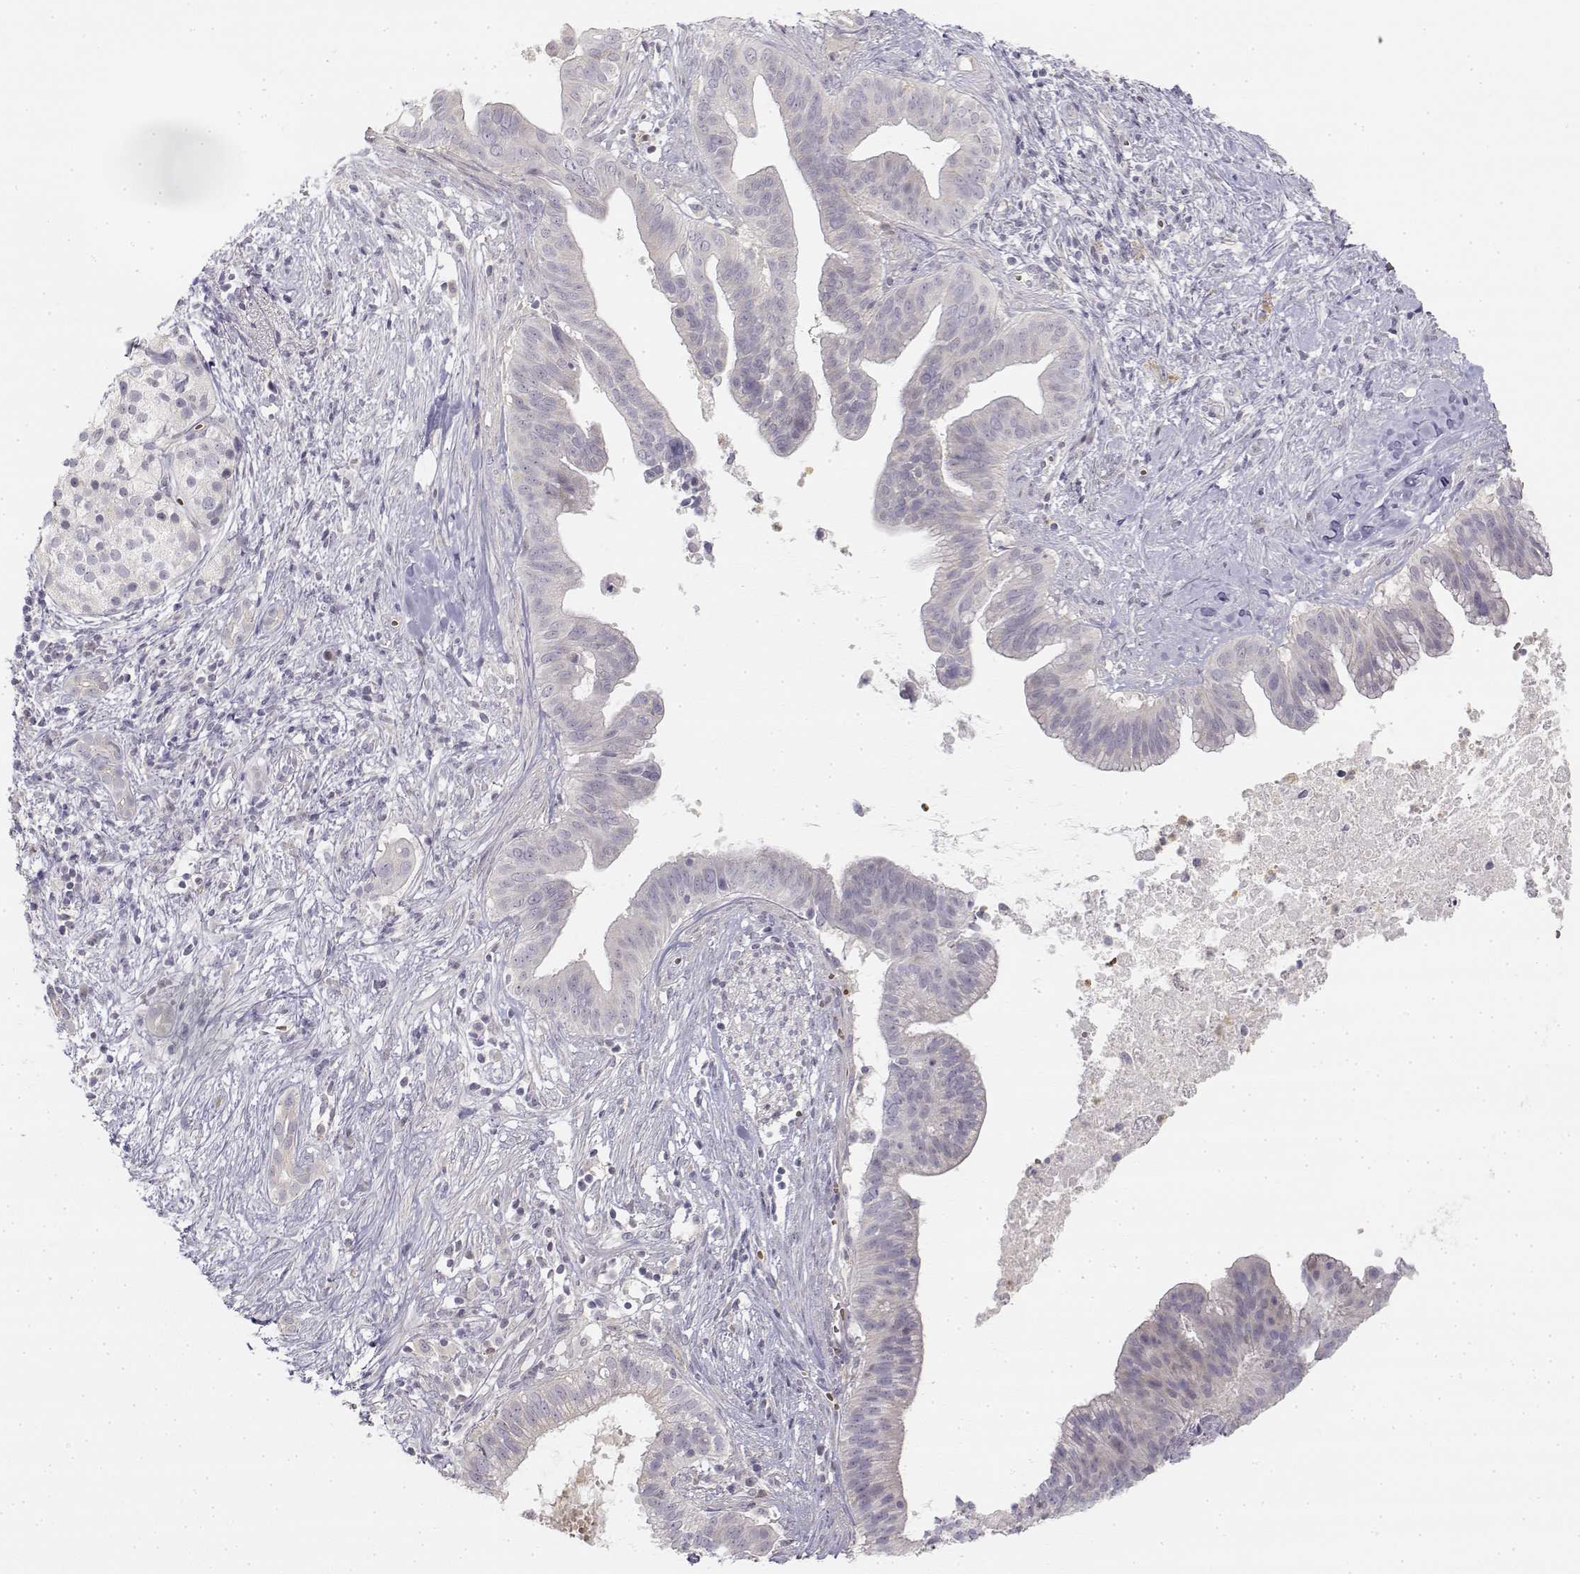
{"staining": {"intensity": "negative", "quantity": "none", "location": "none"}, "tissue": "pancreatic cancer", "cell_type": "Tumor cells", "image_type": "cancer", "snomed": [{"axis": "morphology", "description": "Adenocarcinoma, NOS"}, {"axis": "topography", "description": "Pancreas"}], "caption": "The photomicrograph reveals no significant expression in tumor cells of pancreatic cancer (adenocarcinoma).", "gene": "GLIPR1L2", "patient": {"sex": "male", "age": 61}}